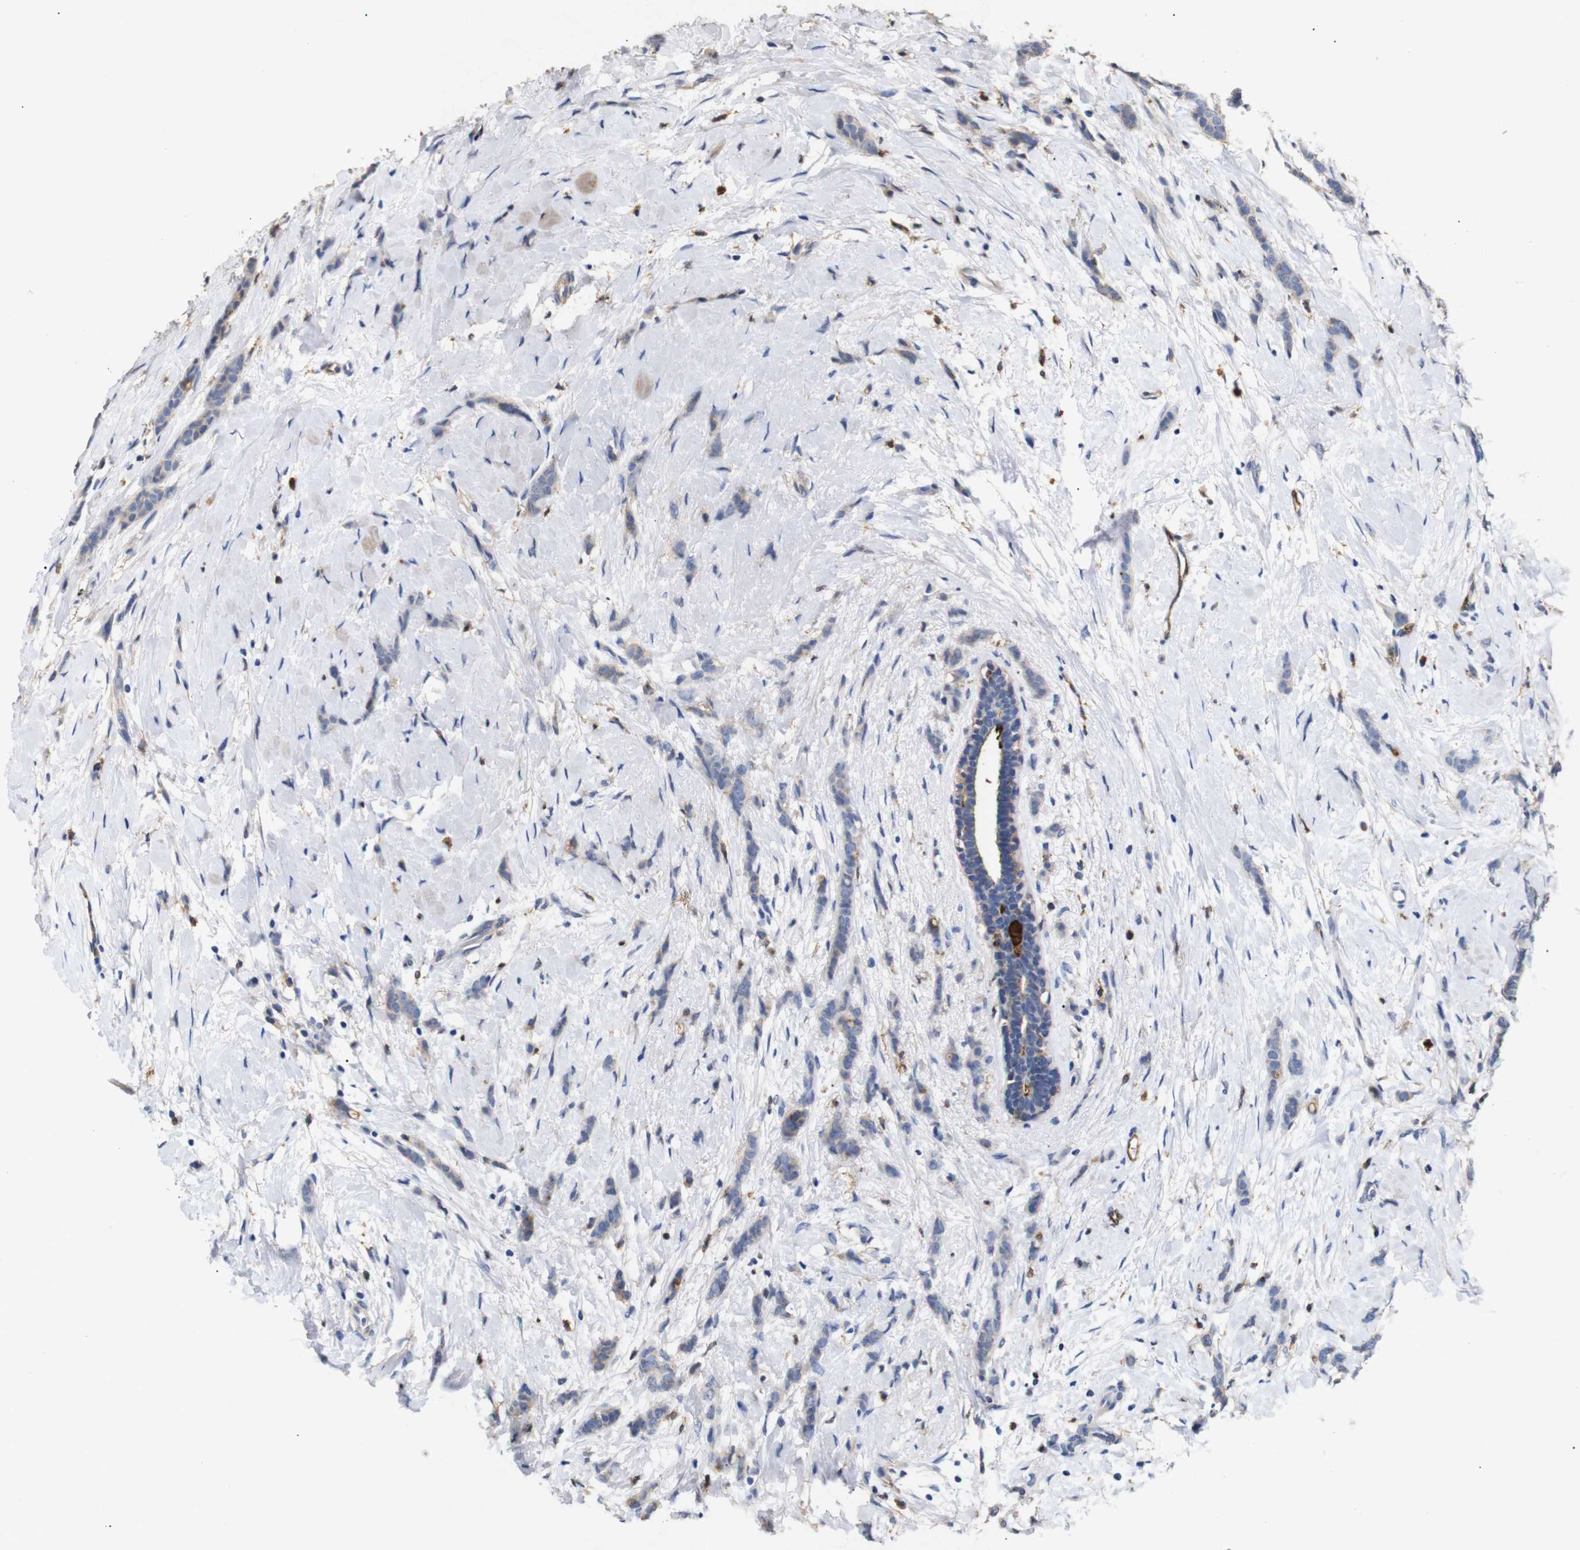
{"staining": {"intensity": "negative", "quantity": "none", "location": "none"}, "tissue": "breast cancer", "cell_type": "Tumor cells", "image_type": "cancer", "snomed": [{"axis": "morphology", "description": "Lobular carcinoma, in situ"}, {"axis": "morphology", "description": "Lobular carcinoma"}, {"axis": "topography", "description": "Breast"}], "caption": "IHC micrograph of neoplastic tissue: human breast lobular carcinoma in situ stained with DAB (3,3'-diaminobenzidine) exhibits no significant protein positivity in tumor cells.", "gene": "SDCBP", "patient": {"sex": "female", "age": 41}}